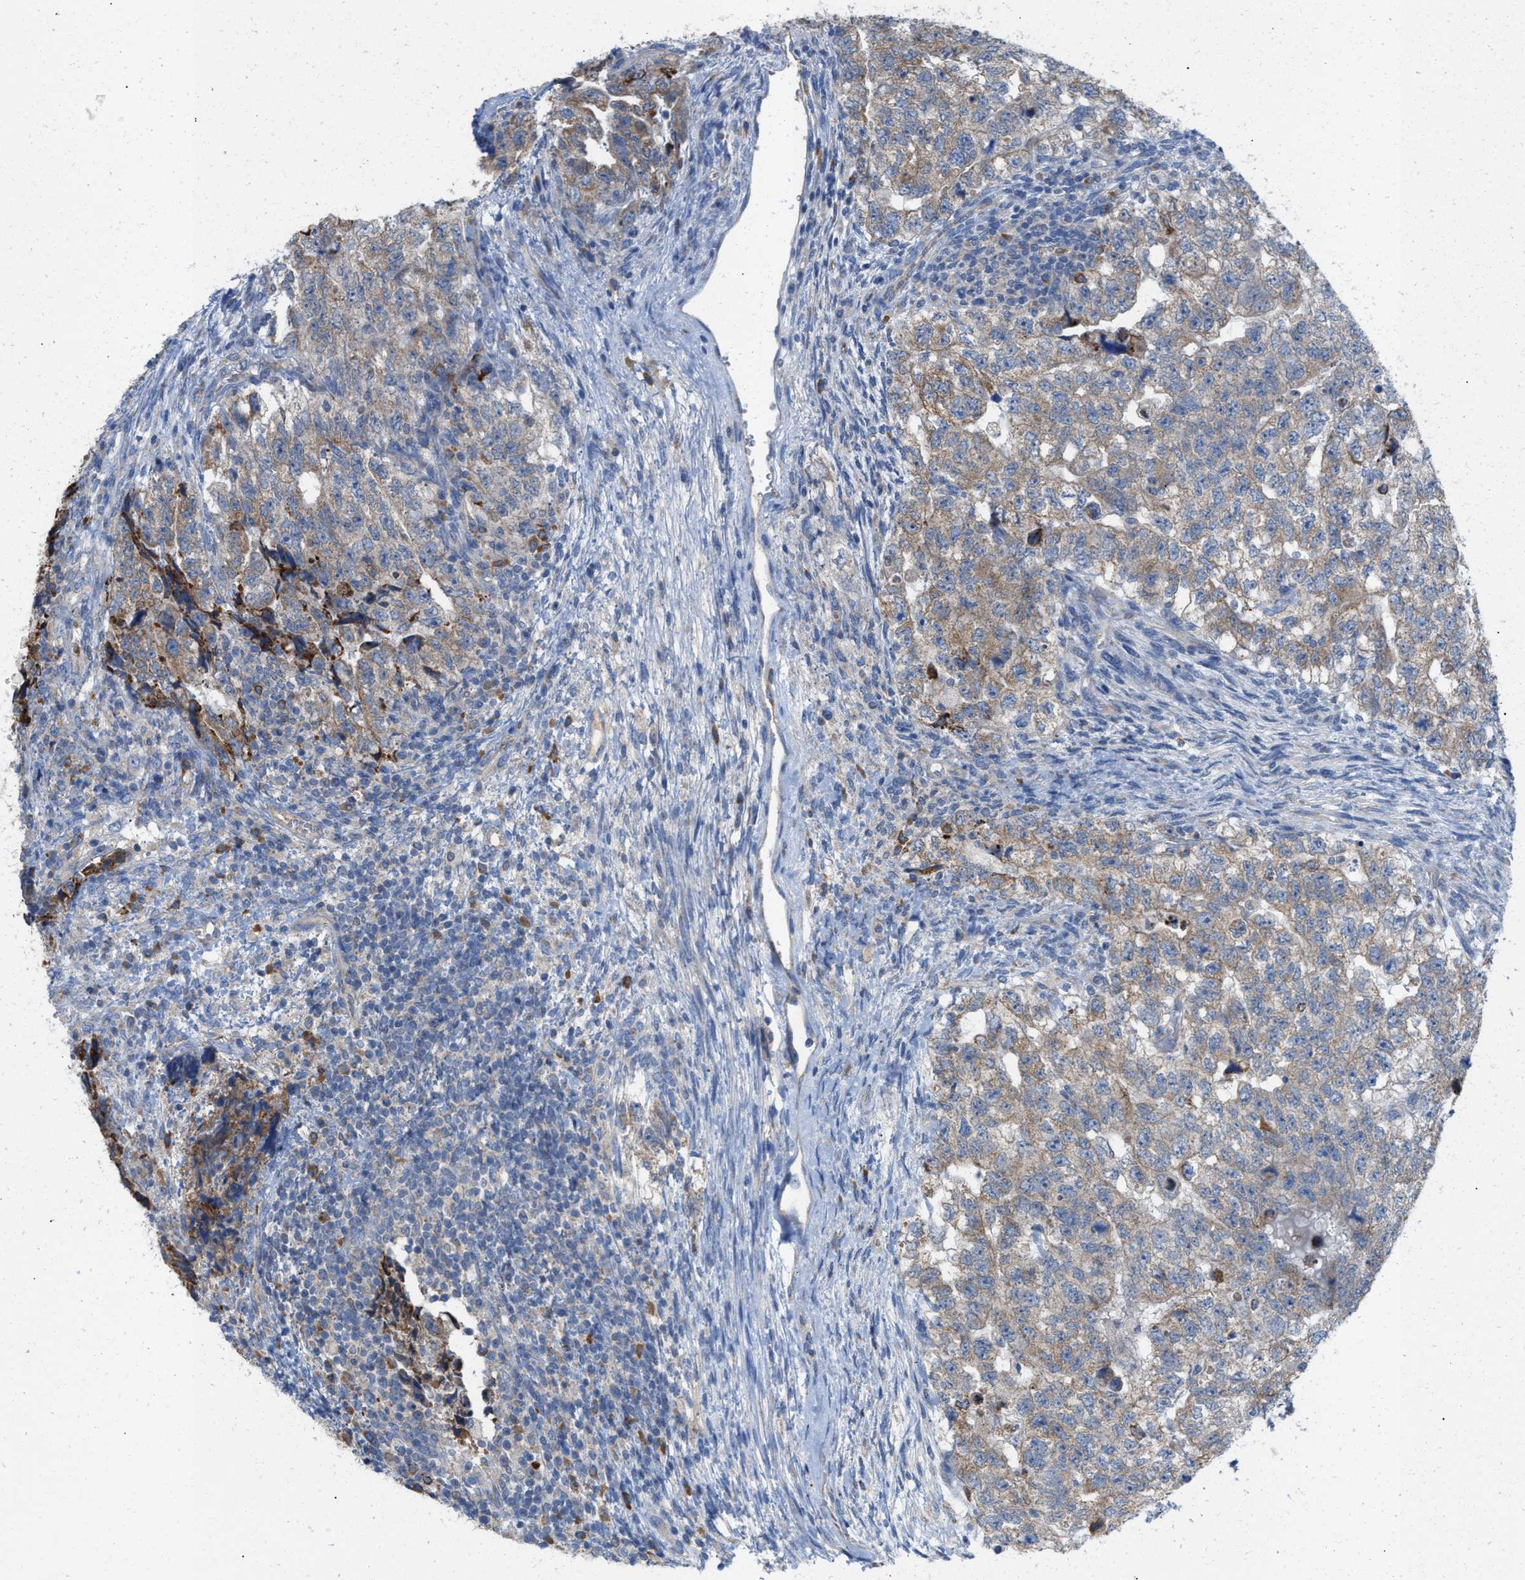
{"staining": {"intensity": "moderate", "quantity": "25%-75%", "location": "cytoplasmic/membranous"}, "tissue": "testis cancer", "cell_type": "Tumor cells", "image_type": "cancer", "snomed": [{"axis": "morphology", "description": "Carcinoma, Embryonal, NOS"}, {"axis": "topography", "description": "Testis"}], "caption": "This image demonstrates testis cancer (embryonal carcinoma) stained with immunohistochemistry to label a protein in brown. The cytoplasmic/membranous of tumor cells show moderate positivity for the protein. Nuclei are counter-stained blue.", "gene": "DYNC2I1", "patient": {"sex": "male", "age": 36}}